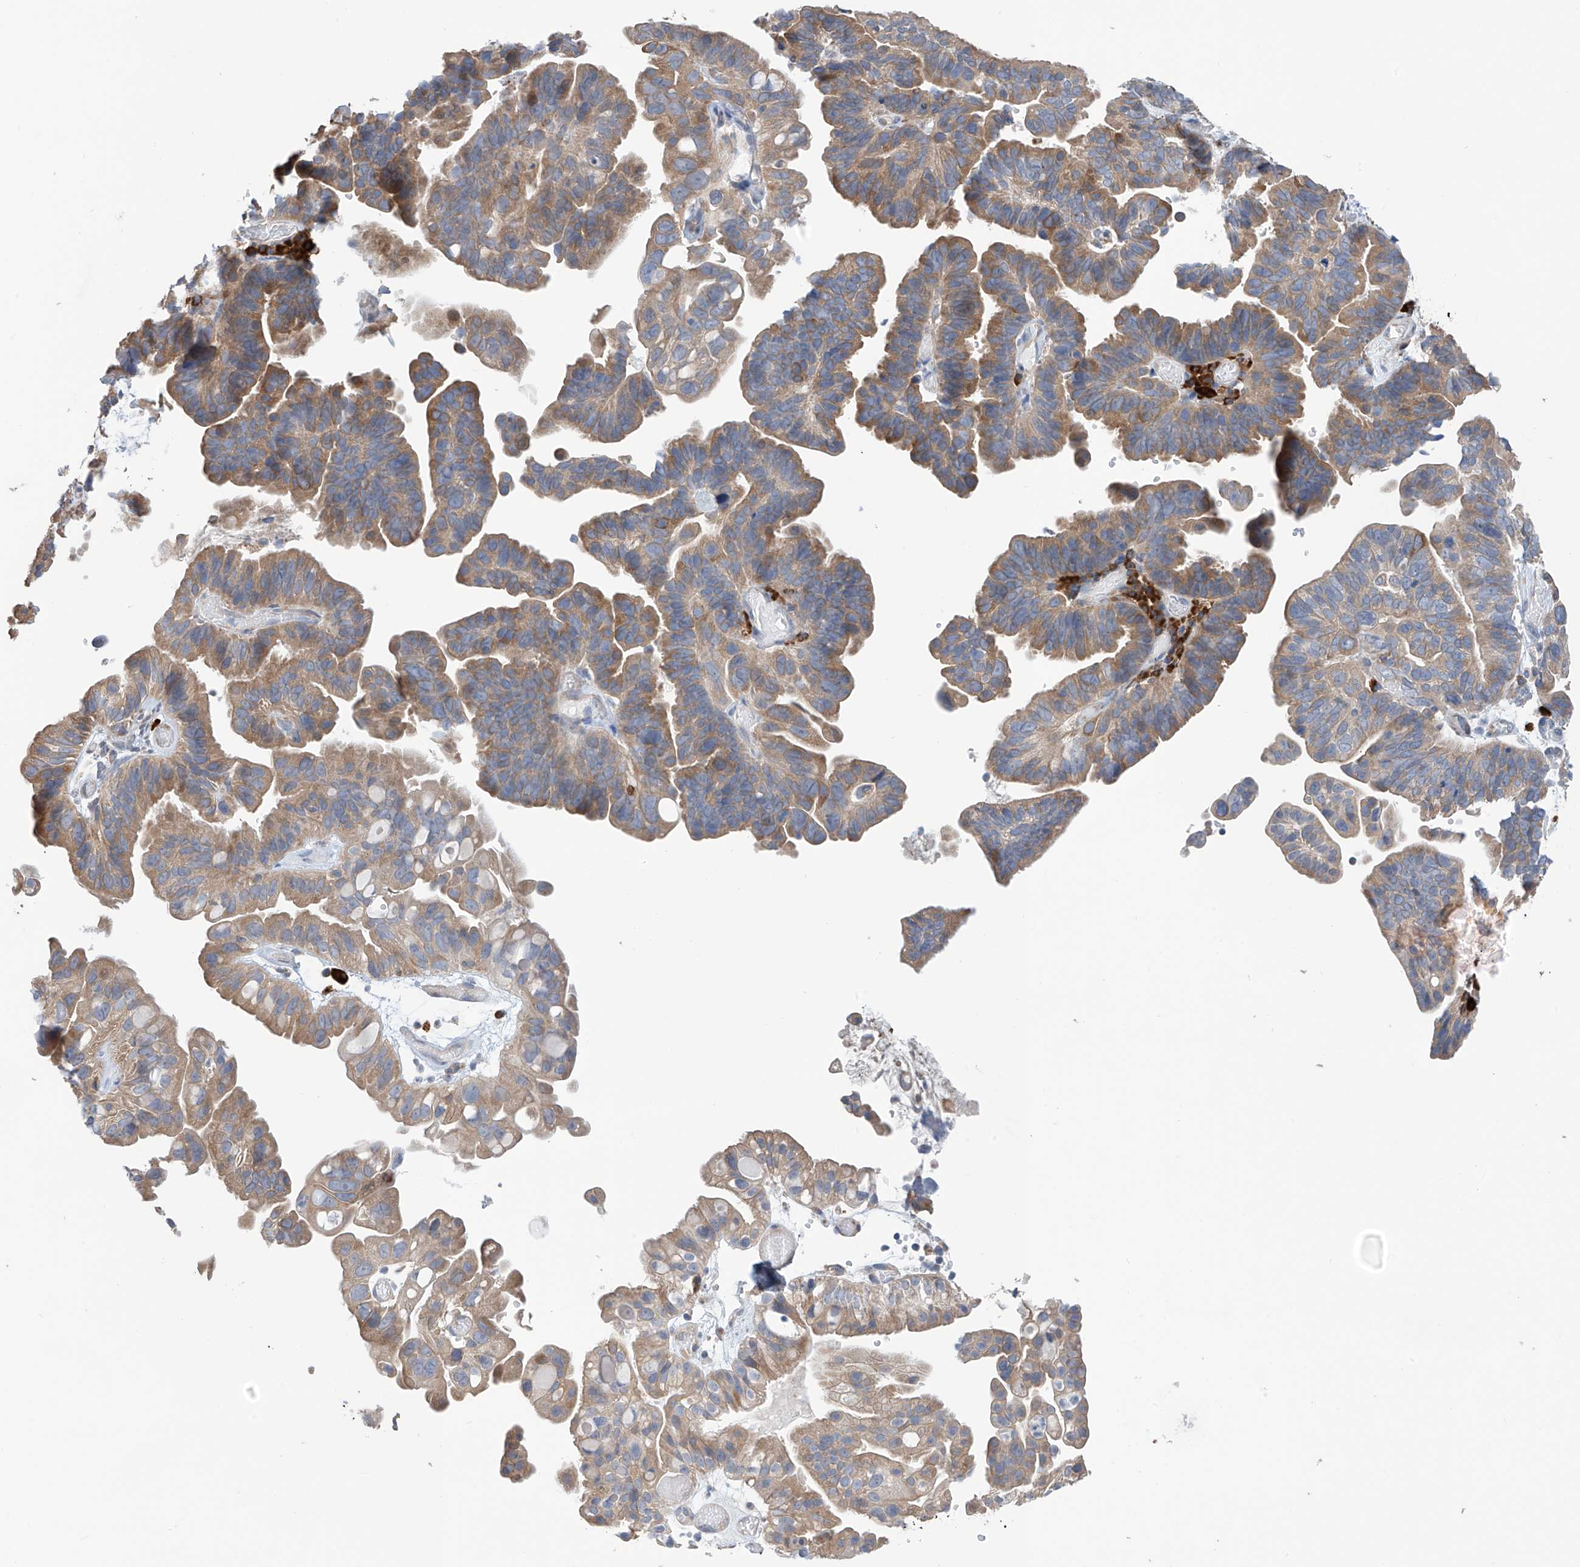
{"staining": {"intensity": "moderate", "quantity": "25%-75%", "location": "cytoplasmic/membranous"}, "tissue": "ovarian cancer", "cell_type": "Tumor cells", "image_type": "cancer", "snomed": [{"axis": "morphology", "description": "Cystadenocarcinoma, serous, NOS"}, {"axis": "topography", "description": "Ovary"}], "caption": "Serous cystadenocarcinoma (ovarian) stained for a protein reveals moderate cytoplasmic/membranous positivity in tumor cells.", "gene": "REC8", "patient": {"sex": "female", "age": 56}}